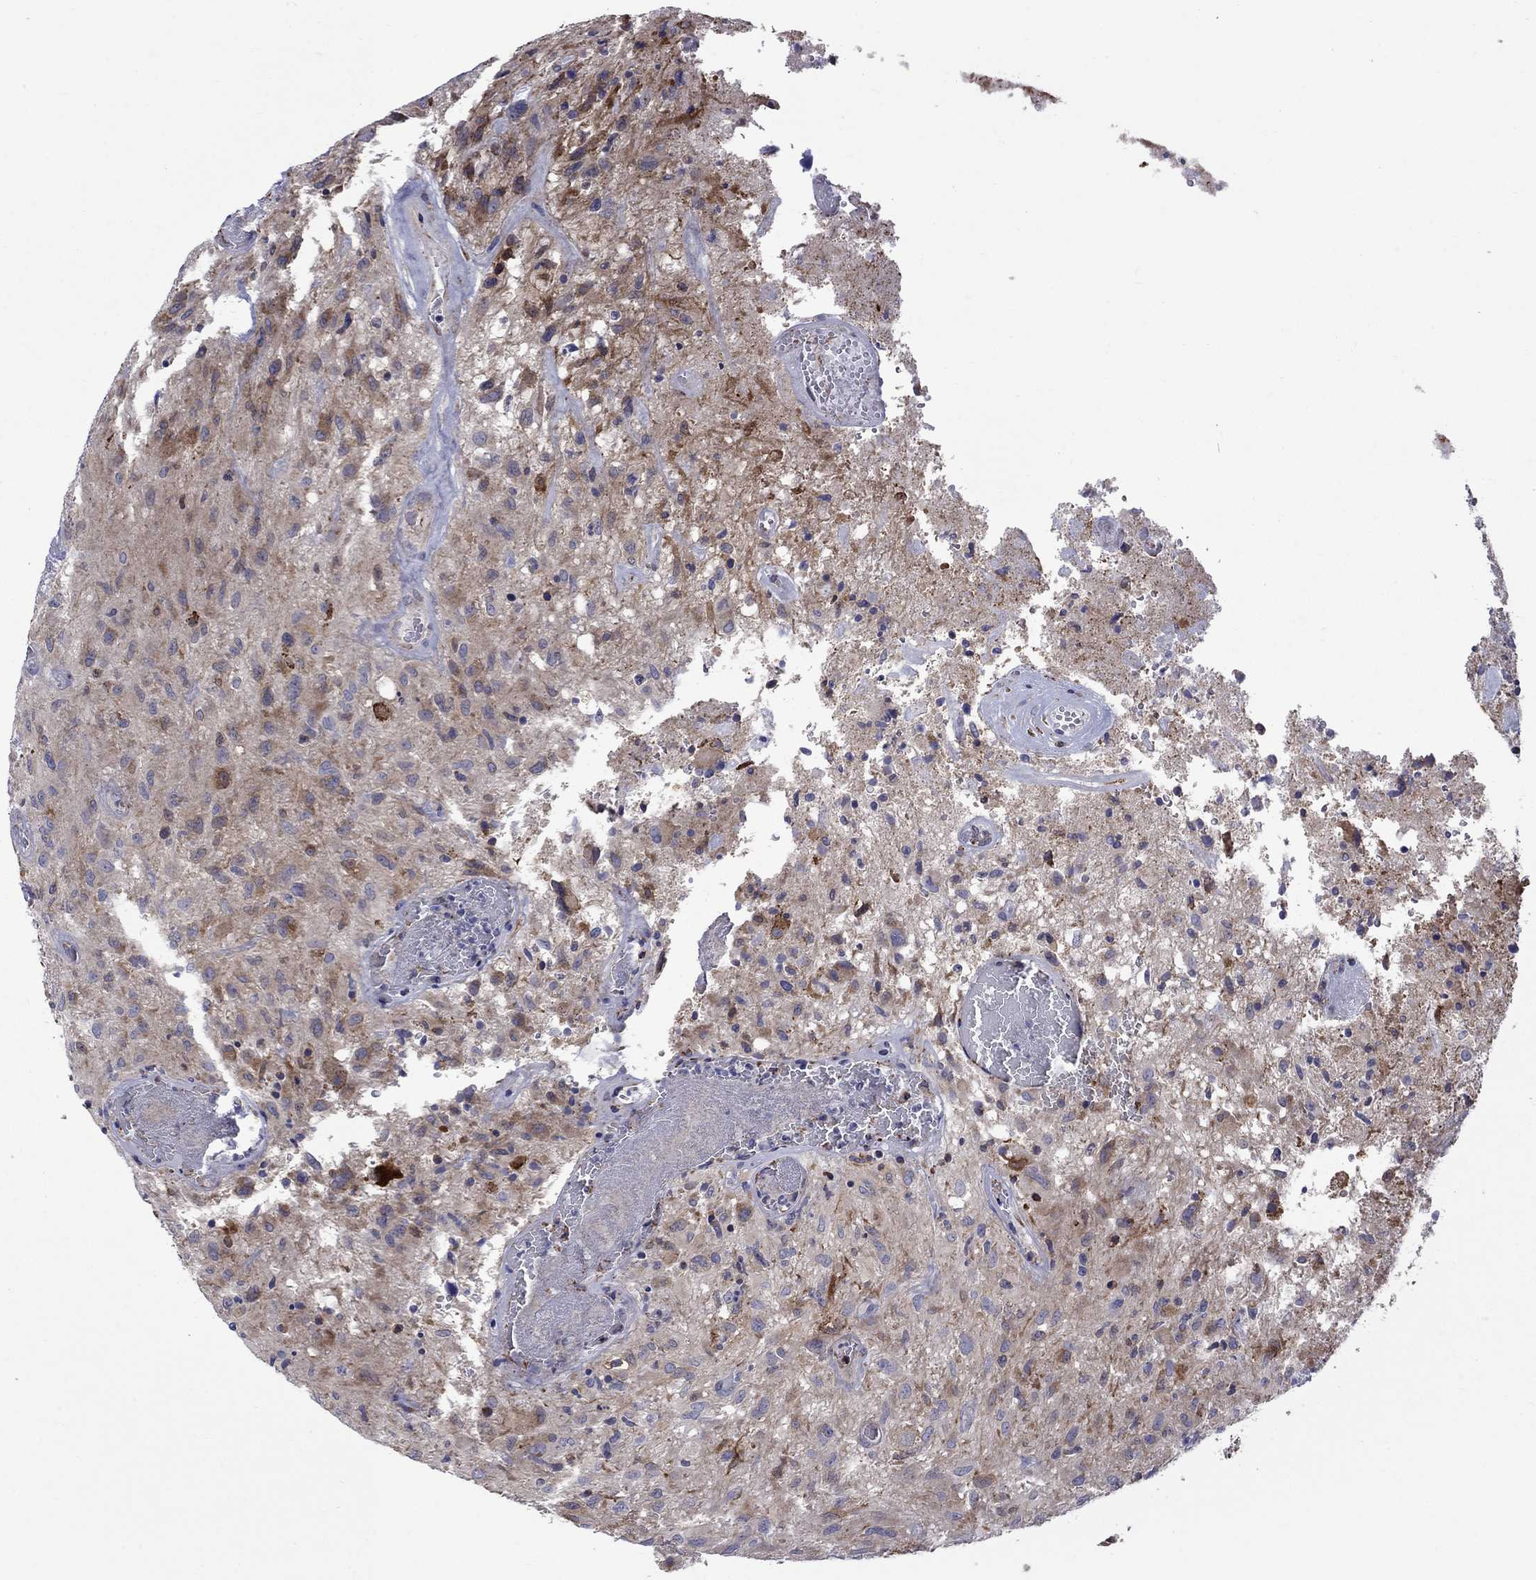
{"staining": {"intensity": "strong", "quantity": "<25%", "location": "cytoplasmic/membranous"}, "tissue": "glioma", "cell_type": "Tumor cells", "image_type": "cancer", "snomed": [{"axis": "morphology", "description": "Glioma, malignant, NOS"}, {"axis": "morphology", "description": "Glioma, malignant, High grade"}, {"axis": "topography", "description": "Brain"}], "caption": "Glioma was stained to show a protein in brown. There is medium levels of strong cytoplasmic/membranous expression in approximately <25% of tumor cells. The staining is performed using DAB brown chromogen to label protein expression. The nuclei are counter-stained blue using hematoxylin.", "gene": "ASNS", "patient": {"sex": "female", "age": 71}}